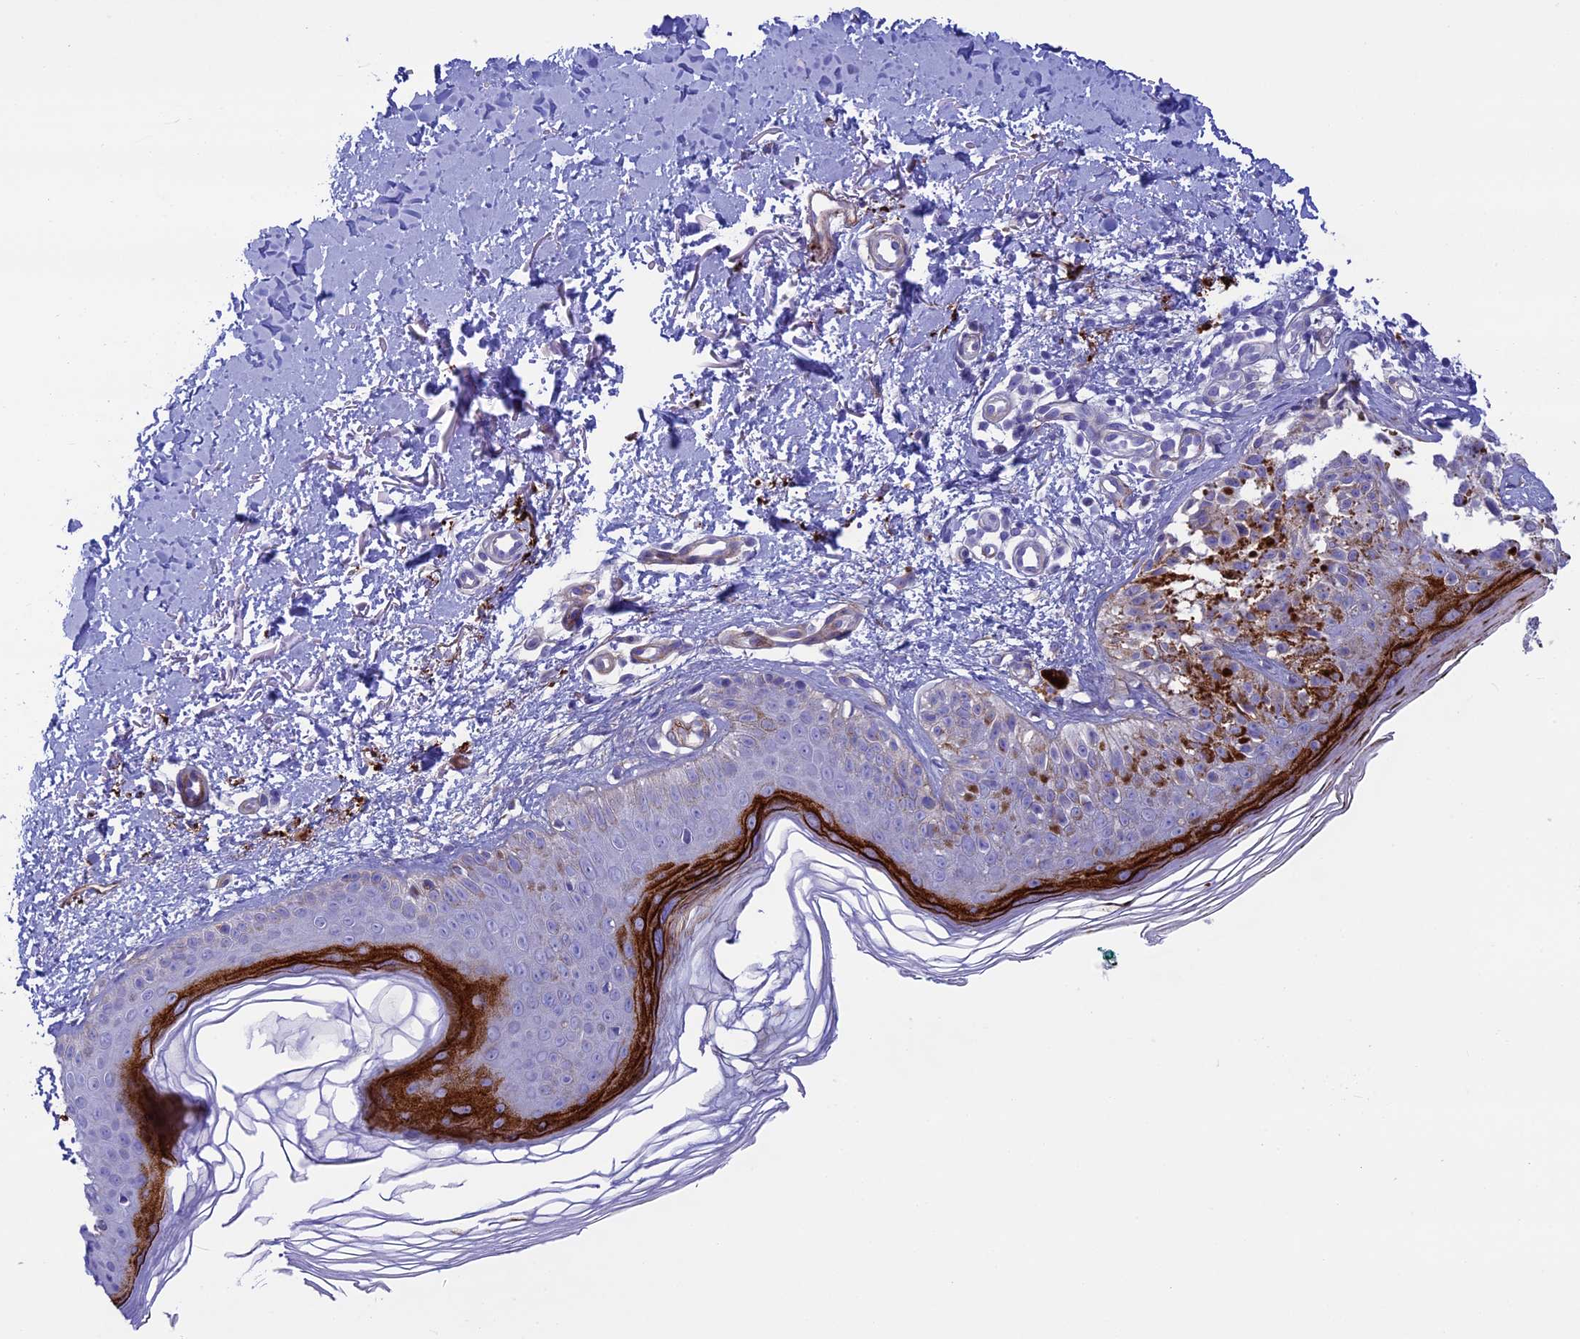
{"staining": {"intensity": "strong", "quantity": "25%-75%", "location": "cytoplasmic/membranous"}, "tissue": "melanoma", "cell_type": "Tumor cells", "image_type": "cancer", "snomed": [{"axis": "morphology", "description": "Malignant melanoma, NOS"}, {"axis": "topography", "description": "Skin"}], "caption": "A photomicrograph of human melanoma stained for a protein demonstrates strong cytoplasmic/membranous brown staining in tumor cells.", "gene": "LOXL1", "patient": {"sex": "female", "age": 50}}